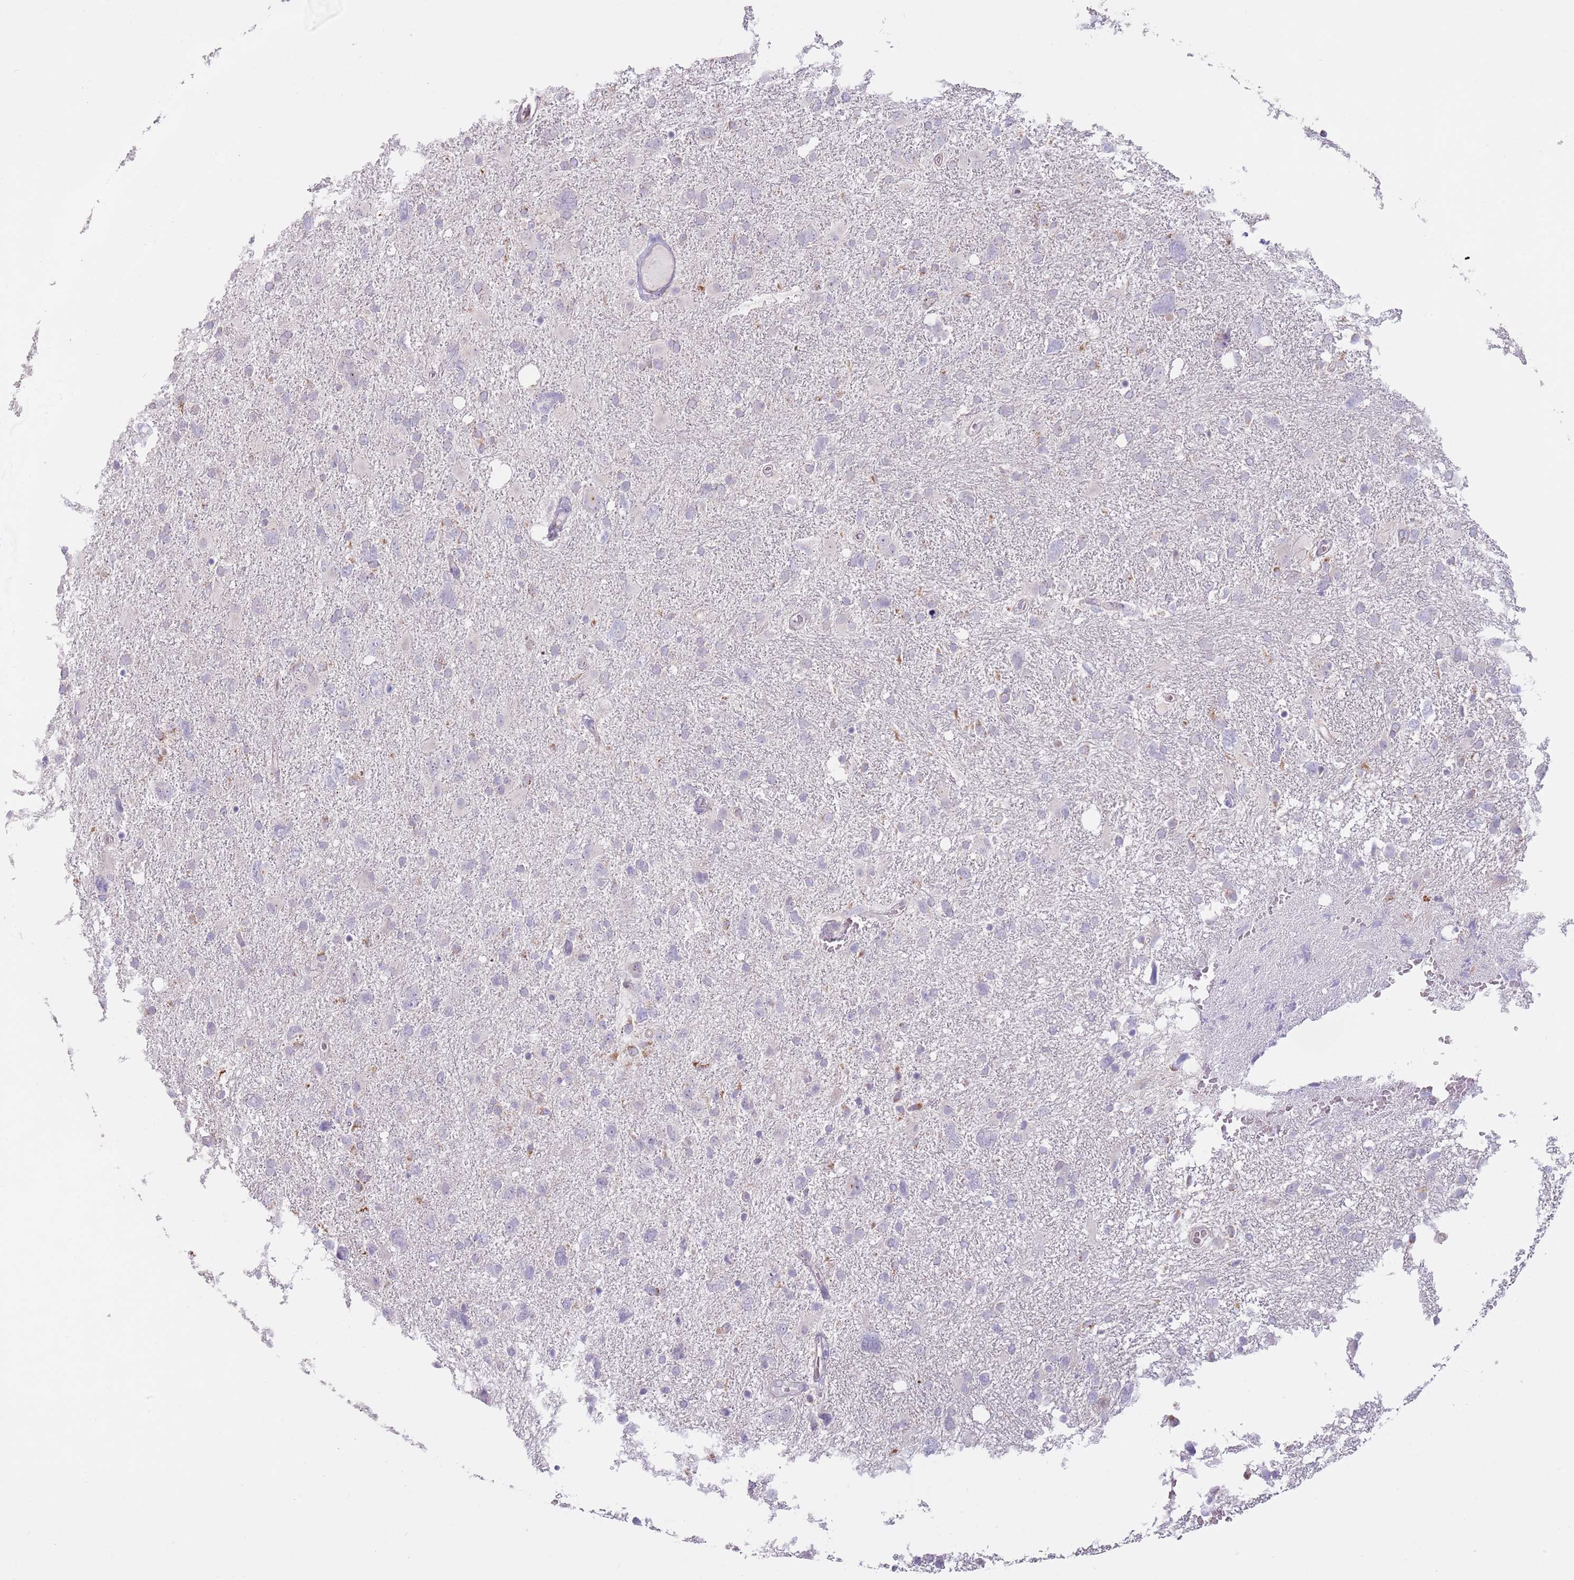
{"staining": {"intensity": "negative", "quantity": "none", "location": "none"}, "tissue": "glioma", "cell_type": "Tumor cells", "image_type": "cancer", "snomed": [{"axis": "morphology", "description": "Glioma, malignant, High grade"}, {"axis": "topography", "description": "Brain"}], "caption": "The immunohistochemistry histopathology image has no significant expression in tumor cells of high-grade glioma (malignant) tissue.", "gene": "LDHD", "patient": {"sex": "male", "age": 61}}